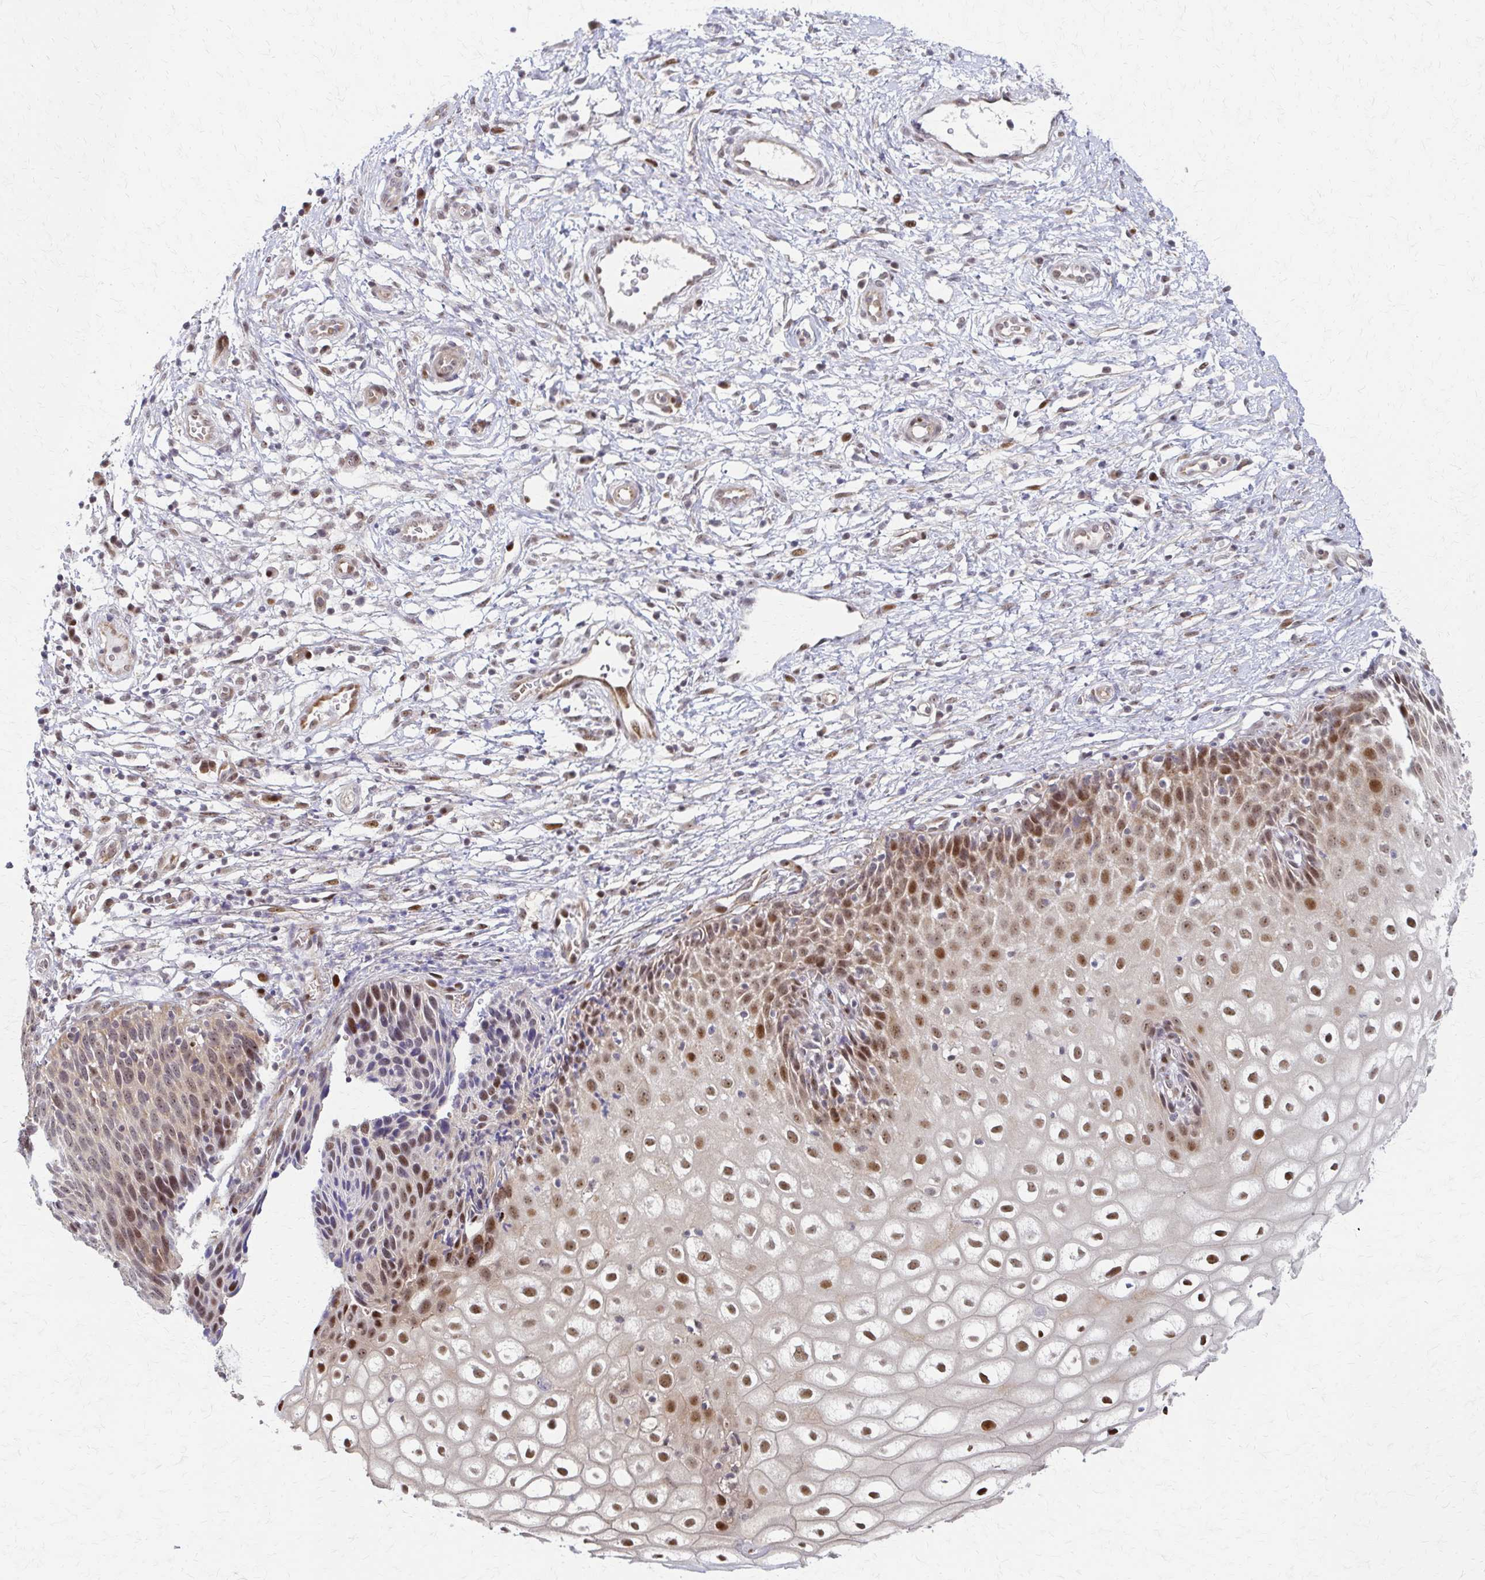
{"staining": {"intensity": "moderate", "quantity": ">75%", "location": "cytoplasmic/membranous,nuclear"}, "tissue": "cervix", "cell_type": "Glandular cells", "image_type": "normal", "snomed": [{"axis": "morphology", "description": "Normal tissue, NOS"}, {"axis": "topography", "description": "Cervix"}], "caption": "Cervix was stained to show a protein in brown. There is medium levels of moderate cytoplasmic/membranous,nuclear staining in approximately >75% of glandular cells. The protein of interest is shown in brown color, while the nuclei are stained blue.", "gene": "PSMD7", "patient": {"sex": "female", "age": 36}}